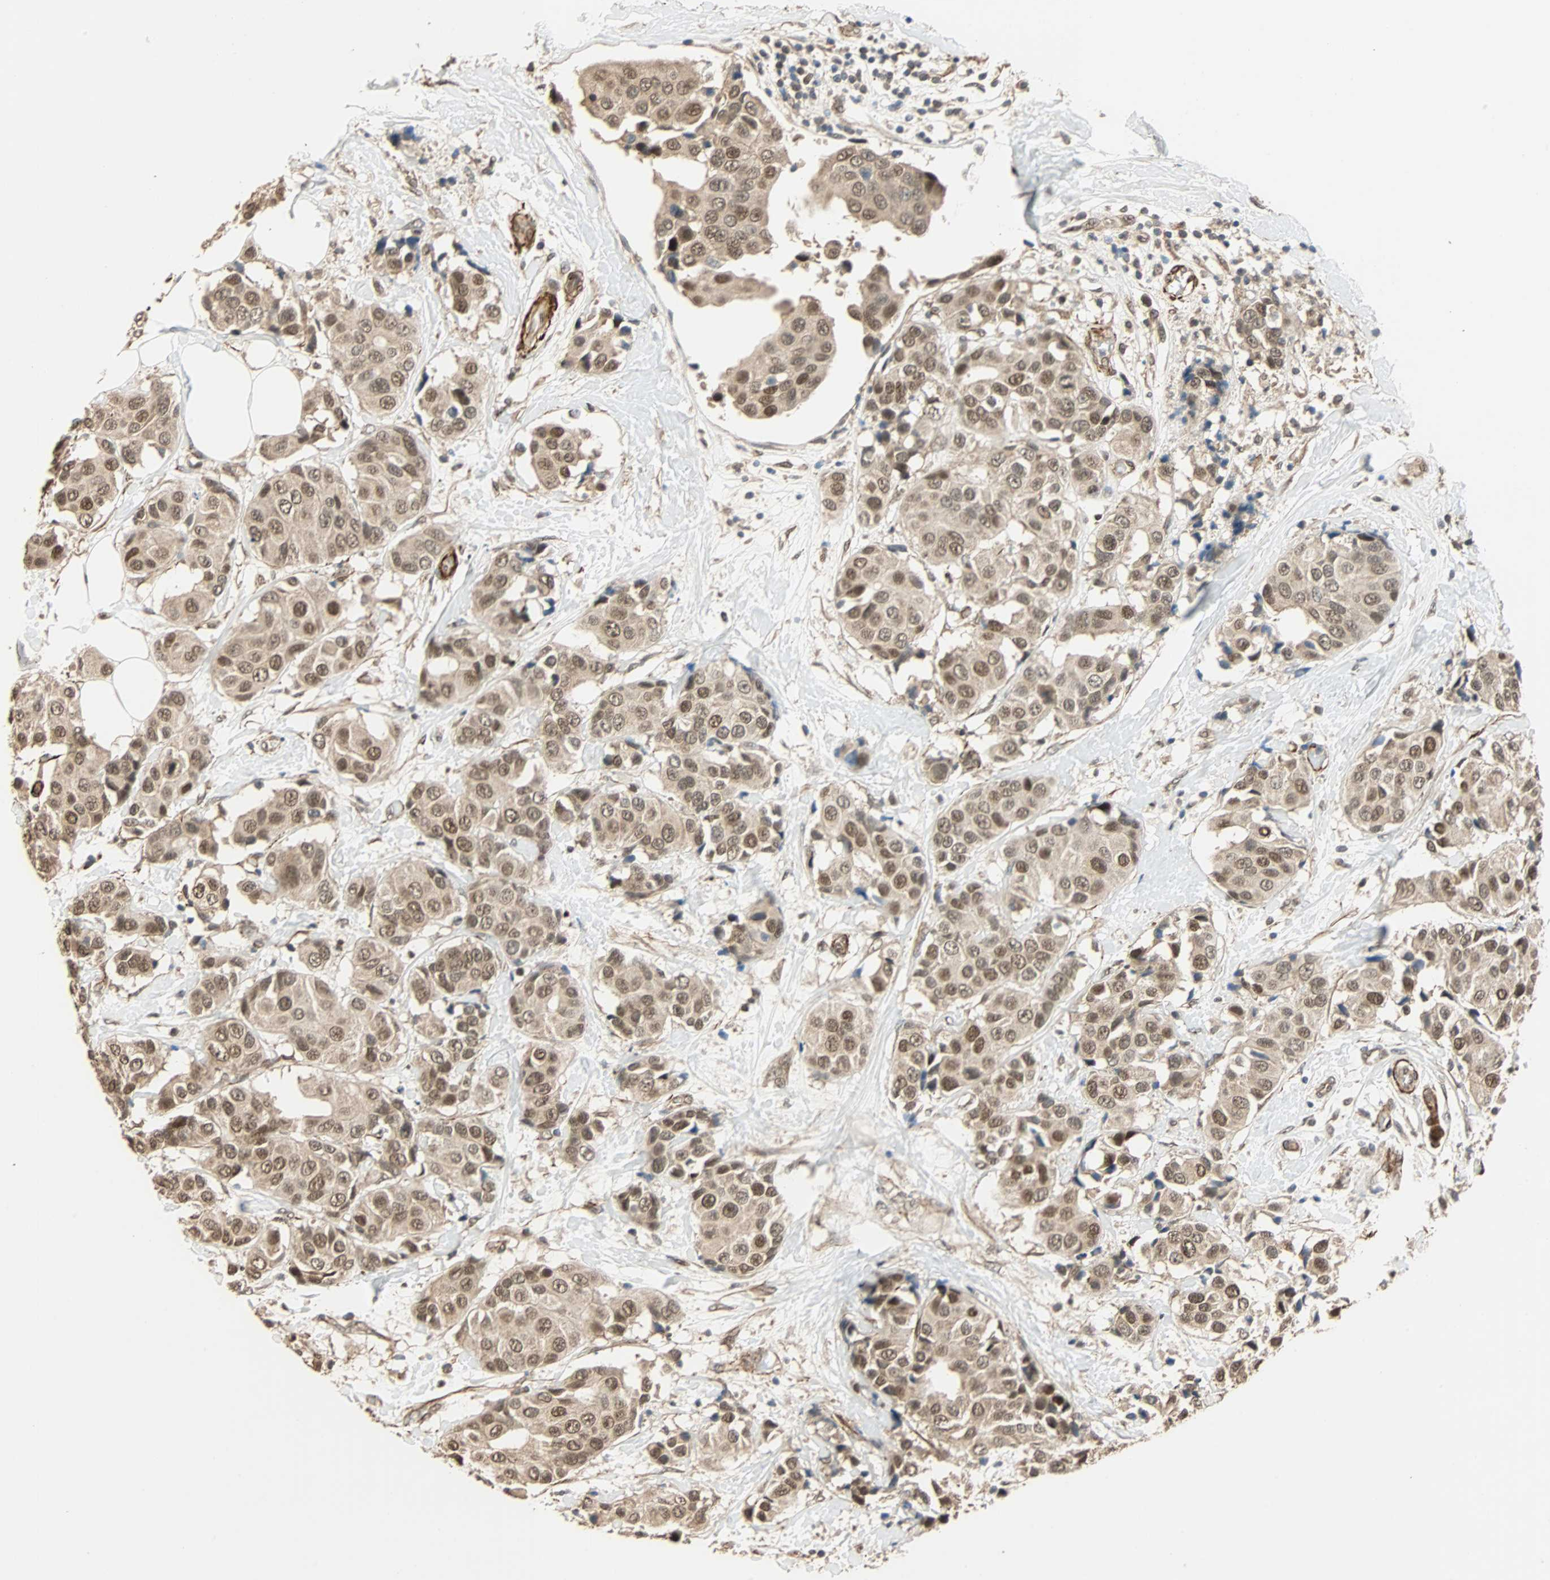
{"staining": {"intensity": "moderate", "quantity": ">75%", "location": "cytoplasmic/membranous,nuclear"}, "tissue": "breast cancer", "cell_type": "Tumor cells", "image_type": "cancer", "snomed": [{"axis": "morphology", "description": "Normal tissue, NOS"}, {"axis": "morphology", "description": "Duct carcinoma"}, {"axis": "topography", "description": "Breast"}], "caption": "IHC (DAB) staining of human intraductal carcinoma (breast) displays moderate cytoplasmic/membranous and nuclear protein expression in approximately >75% of tumor cells.", "gene": "QSER1", "patient": {"sex": "female", "age": 39}}